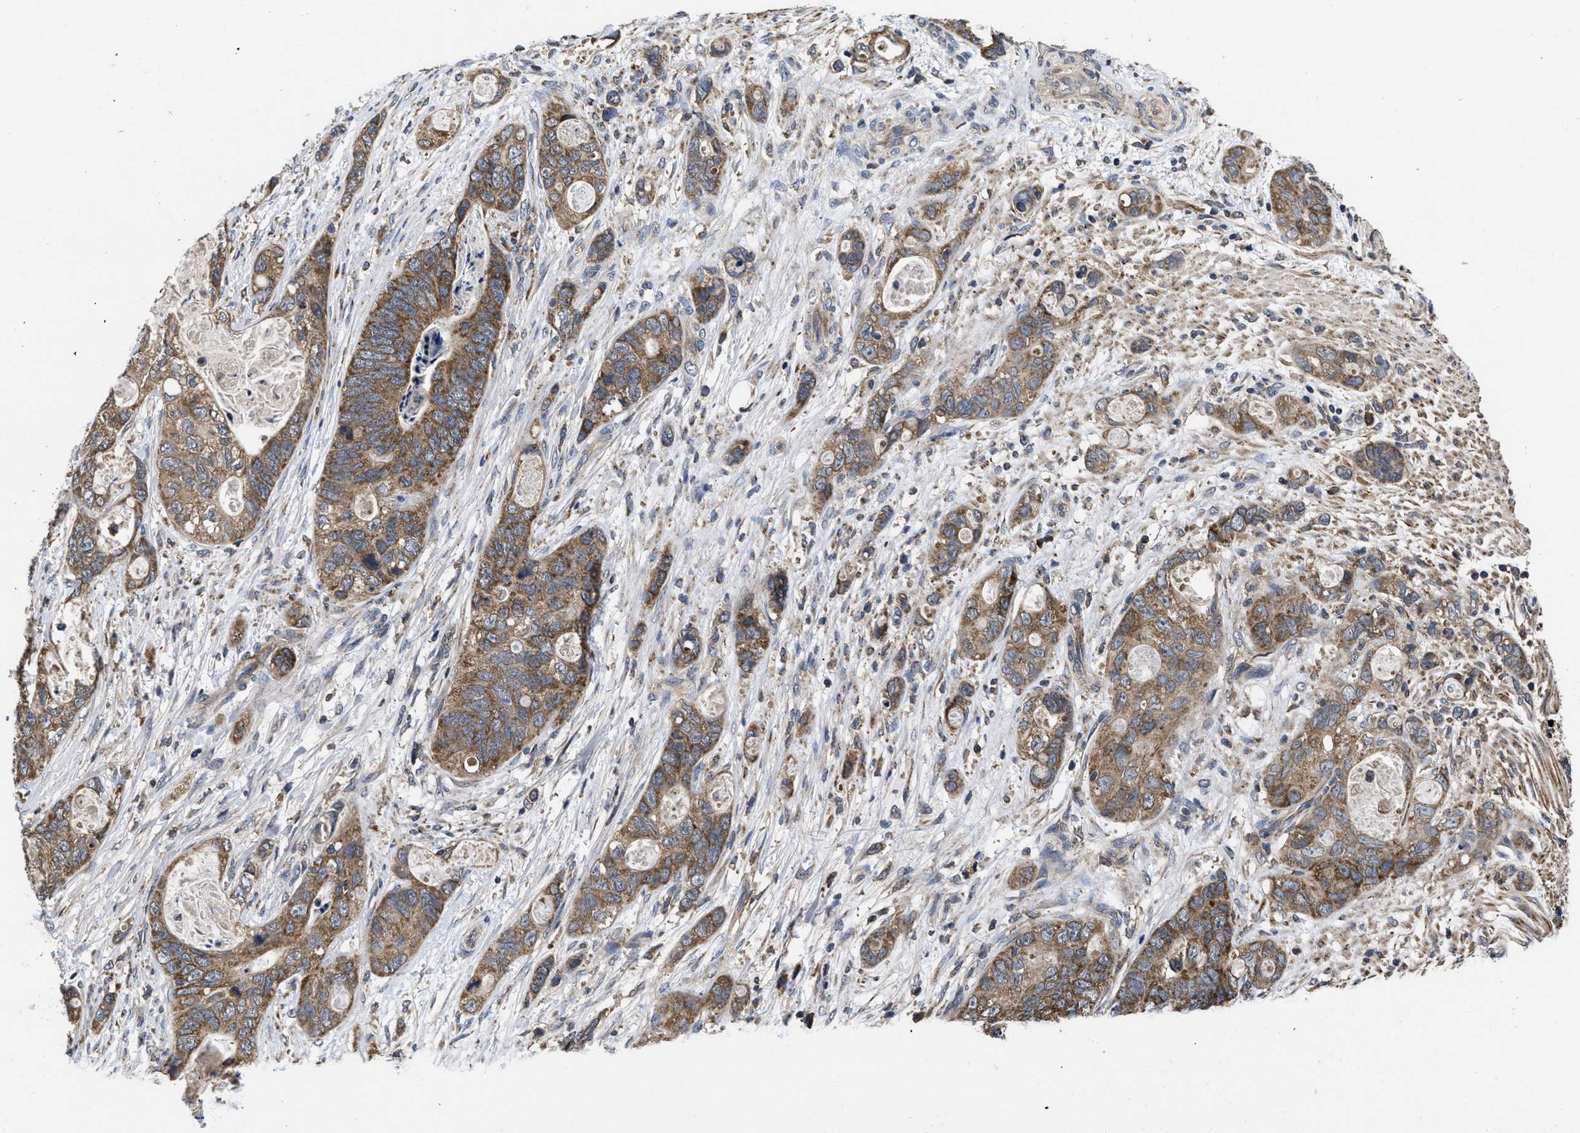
{"staining": {"intensity": "moderate", "quantity": ">75%", "location": "cytoplasmic/membranous"}, "tissue": "stomach cancer", "cell_type": "Tumor cells", "image_type": "cancer", "snomed": [{"axis": "morphology", "description": "Normal tissue, NOS"}, {"axis": "morphology", "description": "Adenocarcinoma, NOS"}, {"axis": "topography", "description": "Stomach"}], "caption": "A high-resolution photomicrograph shows immunohistochemistry (IHC) staining of adenocarcinoma (stomach), which displays moderate cytoplasmic/membranous staining in approximately >75% of tumor cells. (brown staining indicates protein expression, while blue staining denotes nuclei).", "gene": "LRRC3", "patient": {"sex": "female", "age": 89}}